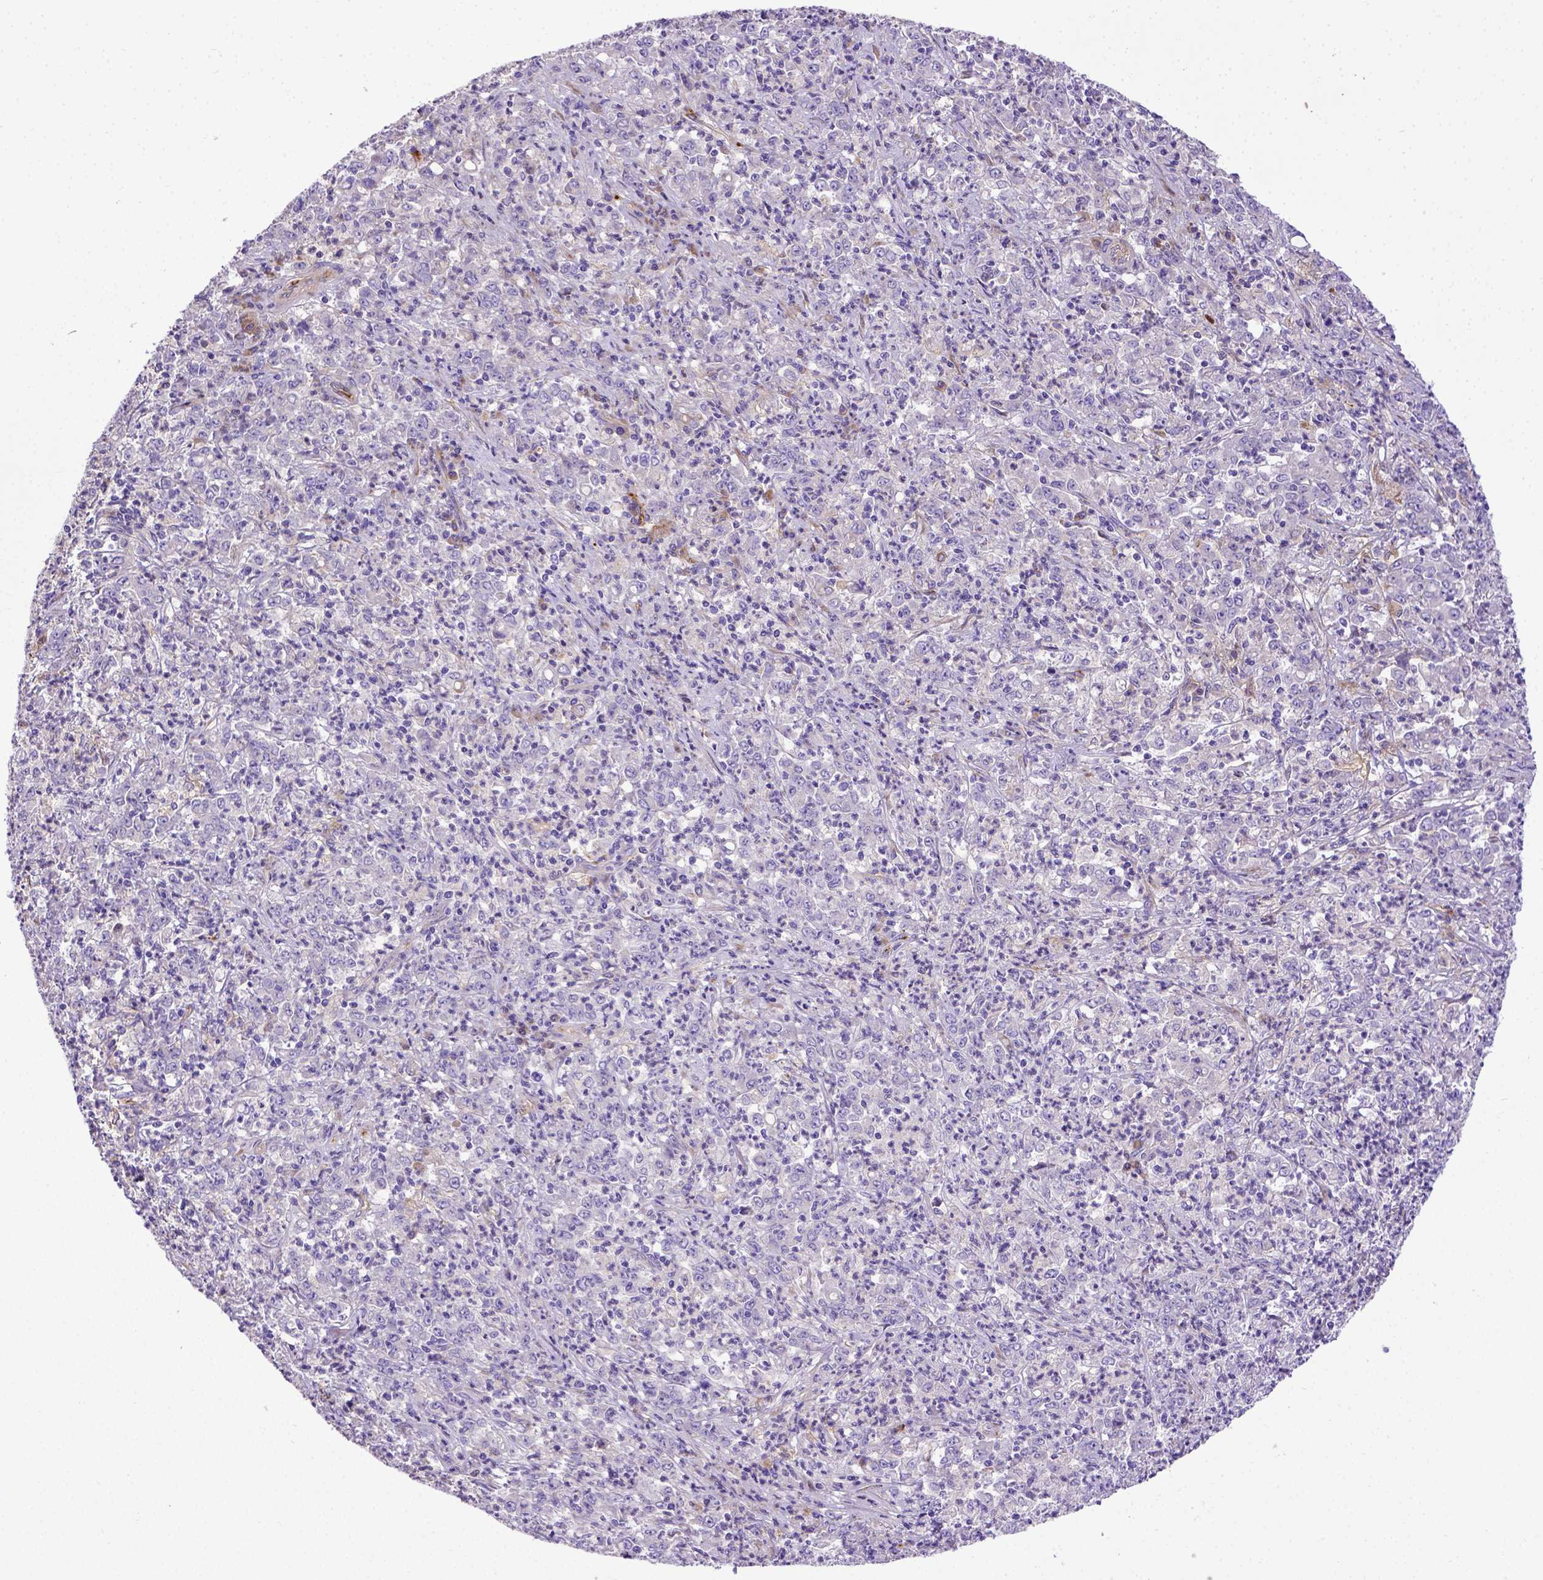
{"staining": {"intensity": "negative", "quantity": "none", "location": "none"}, "tissue": "stomach cancer", "cell_type": "Tumor cells", "image_type": "cancer", "snomed": [{"axis": "morphology", "description": "Adenocarcinoma, NOS"}, {"axis": "topography", "description": "Stomach, lower"}], "caption": "The micrograph demonstrates no significant staining in tumor cells of stomach adenocarcinoma. (Brightfield microscopy of DAB (3,3'-diaminobenzidine) immunohistochemistry (IHC) at high magnification).", "gene": "CFAP300", "patient": {"sex": "female", "age": 71}}